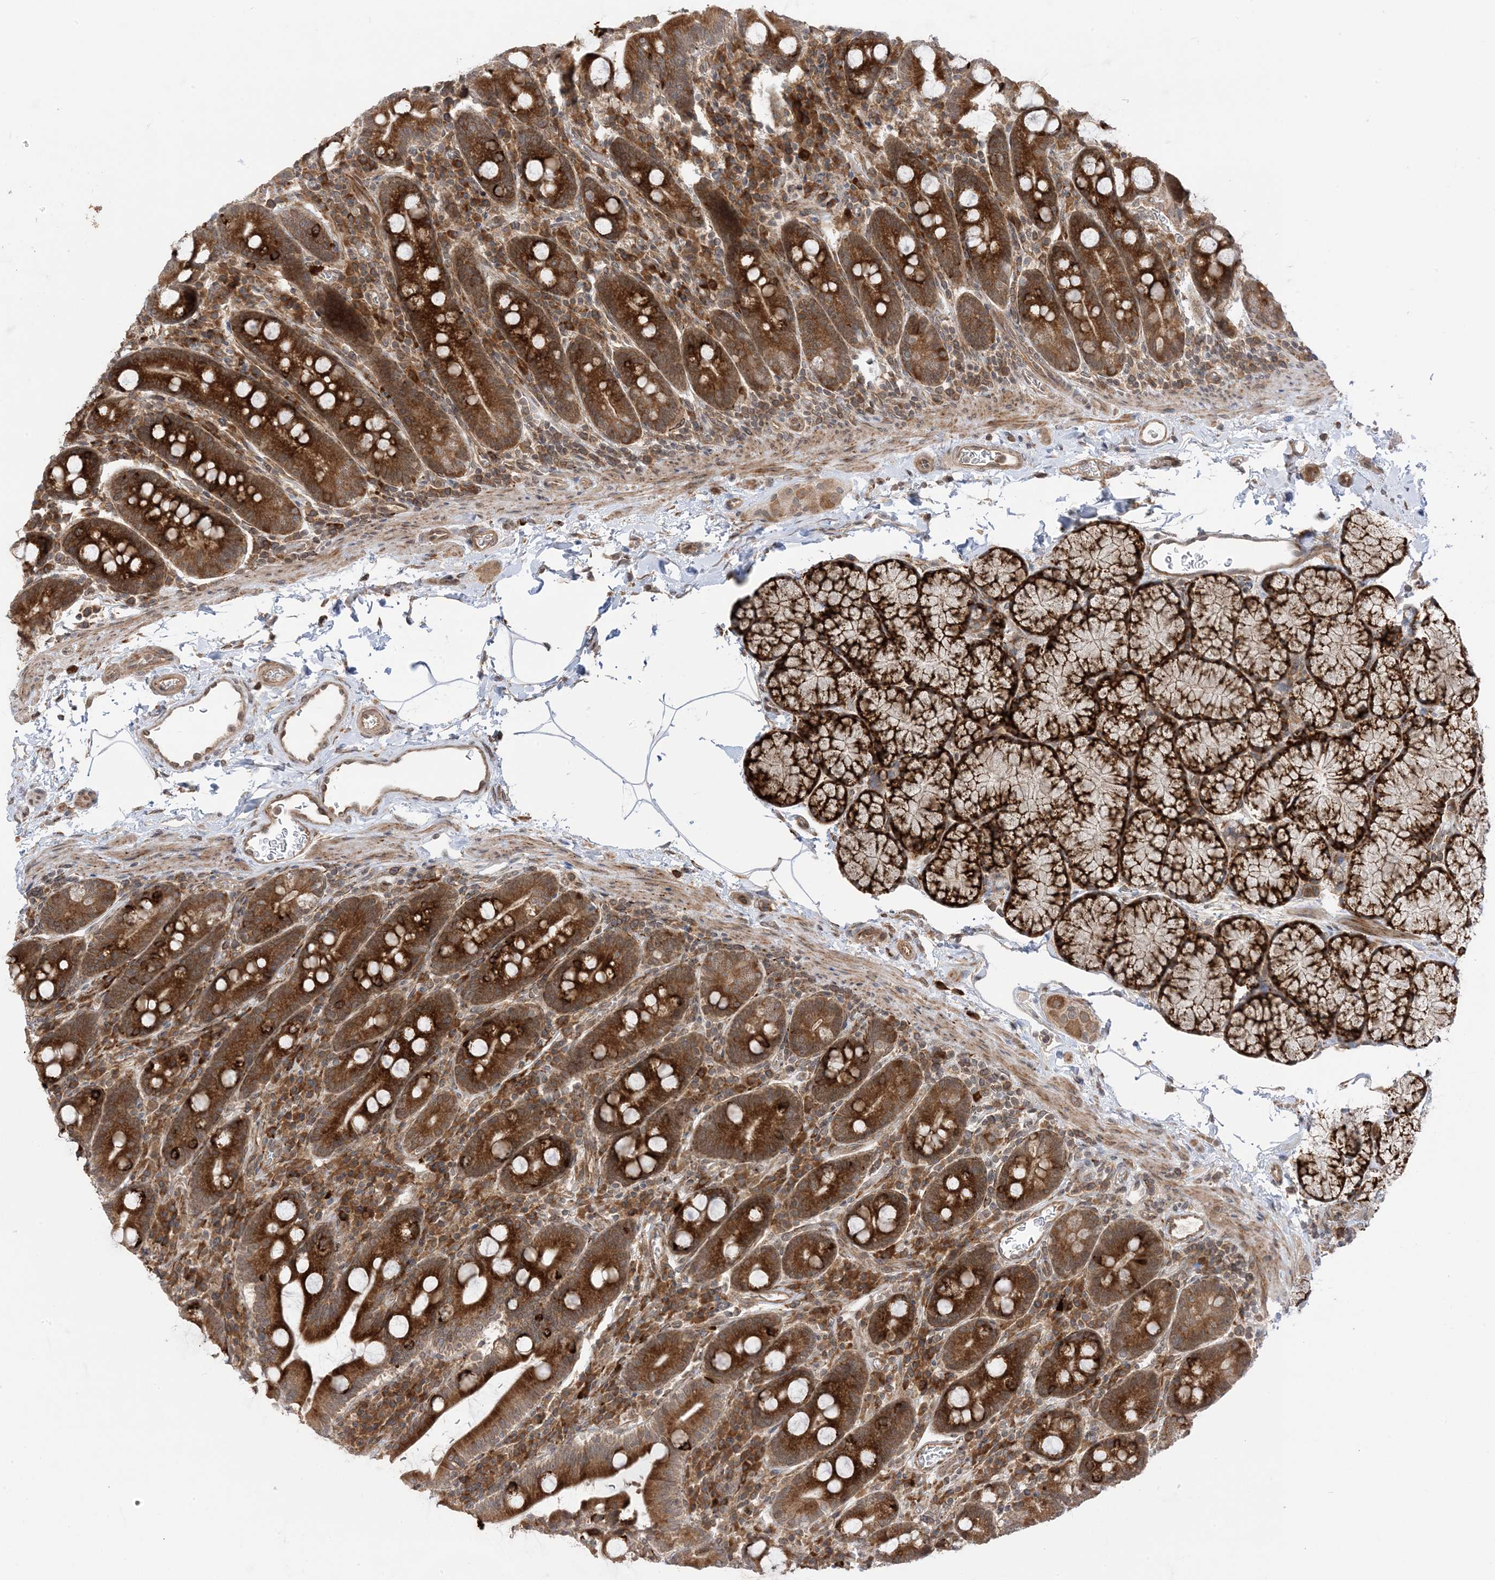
{"staining": {"intensity": "strong", "quantity": ">75%", "location": "cytoplasmic/membranous"}, "tissue": "duodenum", "cell_type": "Glandular cells", "image_type": "normal", "snomed": [{"axis": "morphology", "description": "Normal tissue, NOS"}, {"axis": "topography", "description": "Duodenum"}], "caption": "Immunohistochemistry (IHC) photomicrograph of normal duodenum: human duodenum stained using IHC displays high levels of strong protein expression localized specifically in the cytoplasmic/membranous of glandular cells, appearing as a cytoplasmic/membranous brown color.", "gene": "METTL21A", "patient": {"sex": "male", "age": 35}}